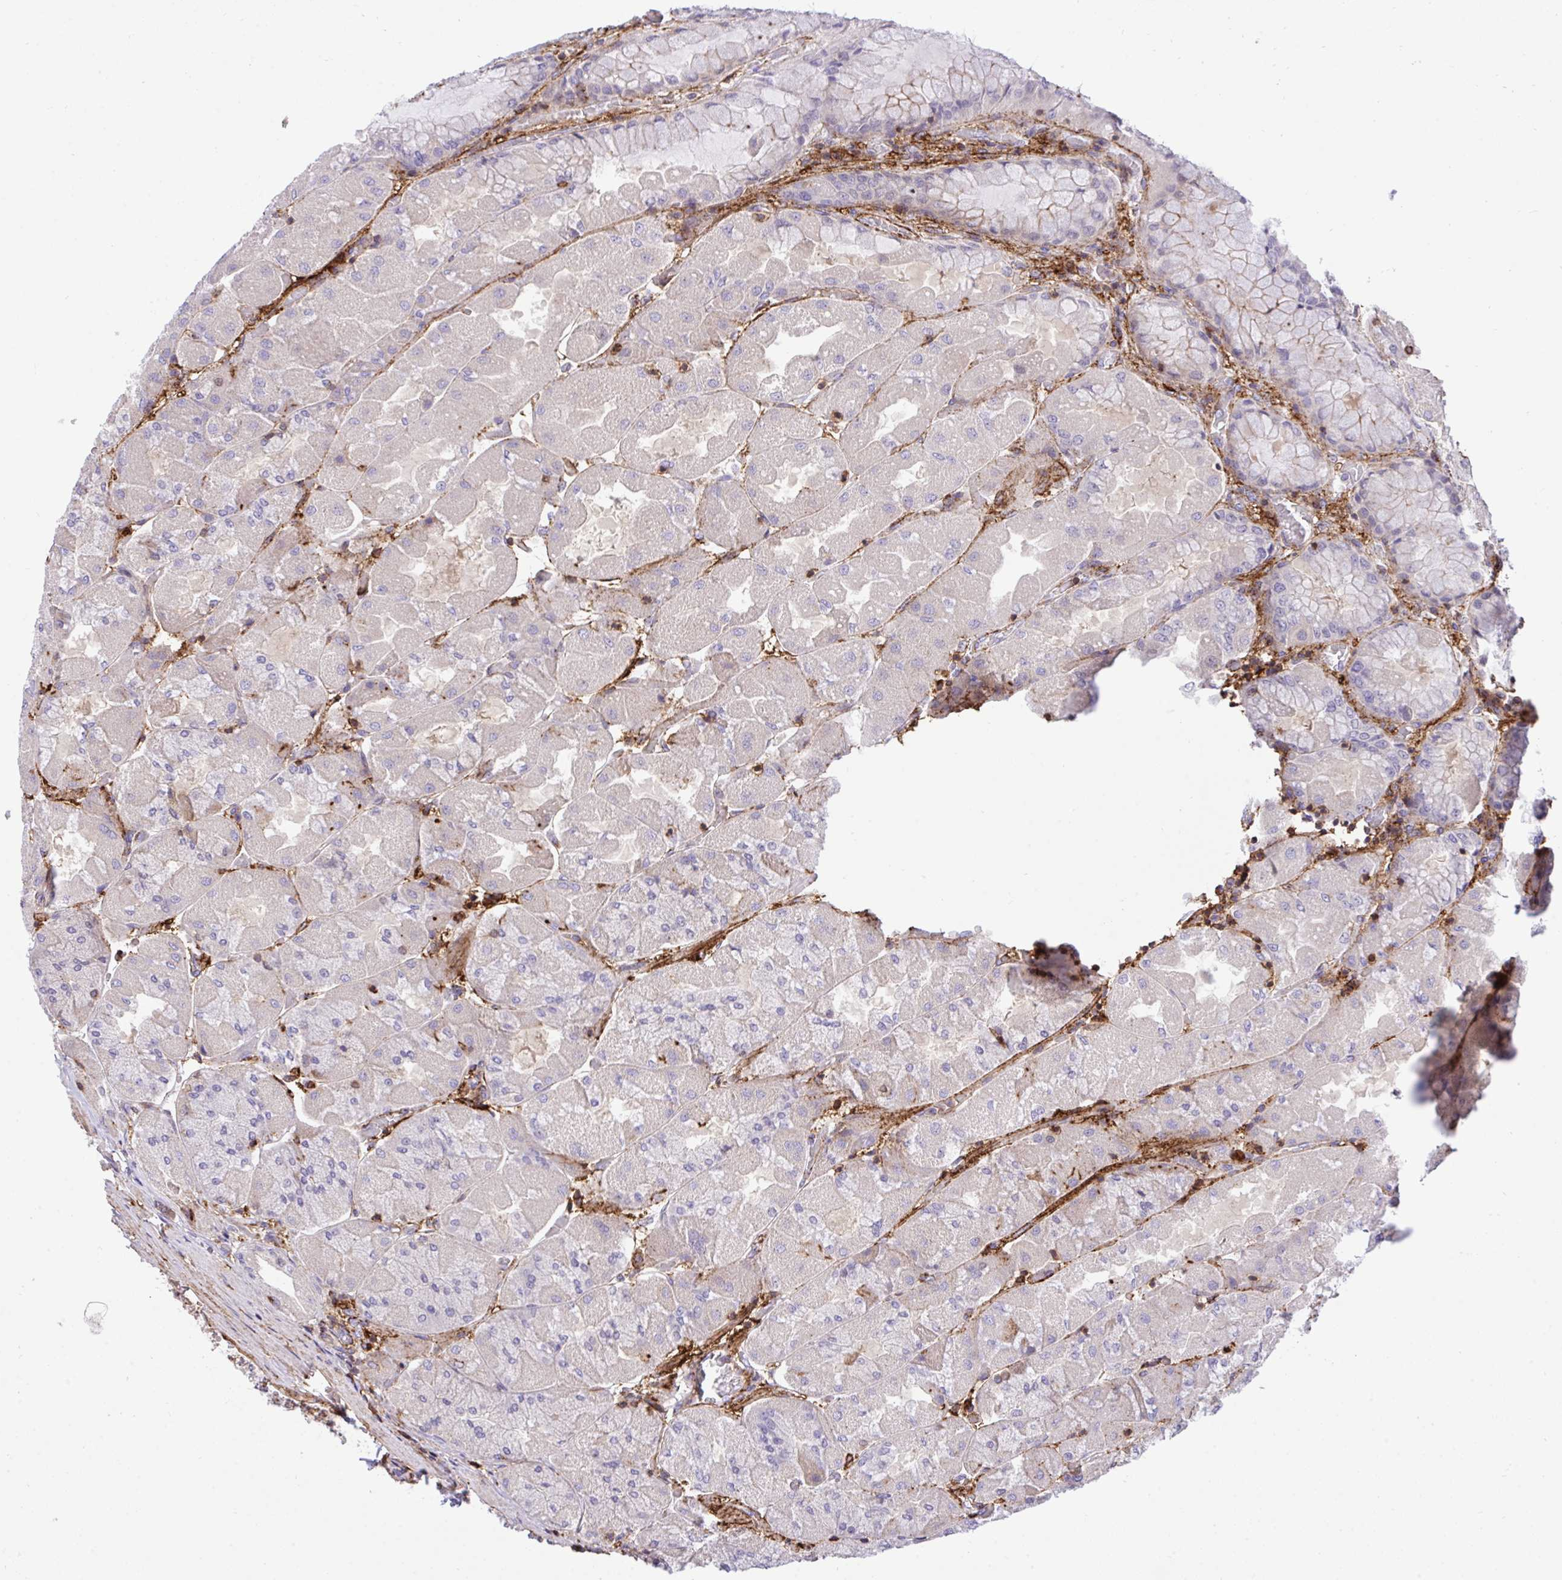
{"staining": {"intensity": "negative", "quantity": "none", "location": "none"}, "tissue": "stomach", "cell_type": "Glandular cells", "image_type": "normal", "snomed": [{"axis": "morphology", "description": "Normal tissue, NOS"}, {"axis": "topography", "description": "Stomach"}], "caption": "Immunohistochemistry micrograph of unremarkable stomach stained for a protein (brown), which reveals no staining in glandular cells. (Stains: DAB IHC with hematoxylin counter stain, Microscopy: brightfield microscopy at high magnification).", "gene": "ERI1", "patient": {"sex": "female", "age": 61}}